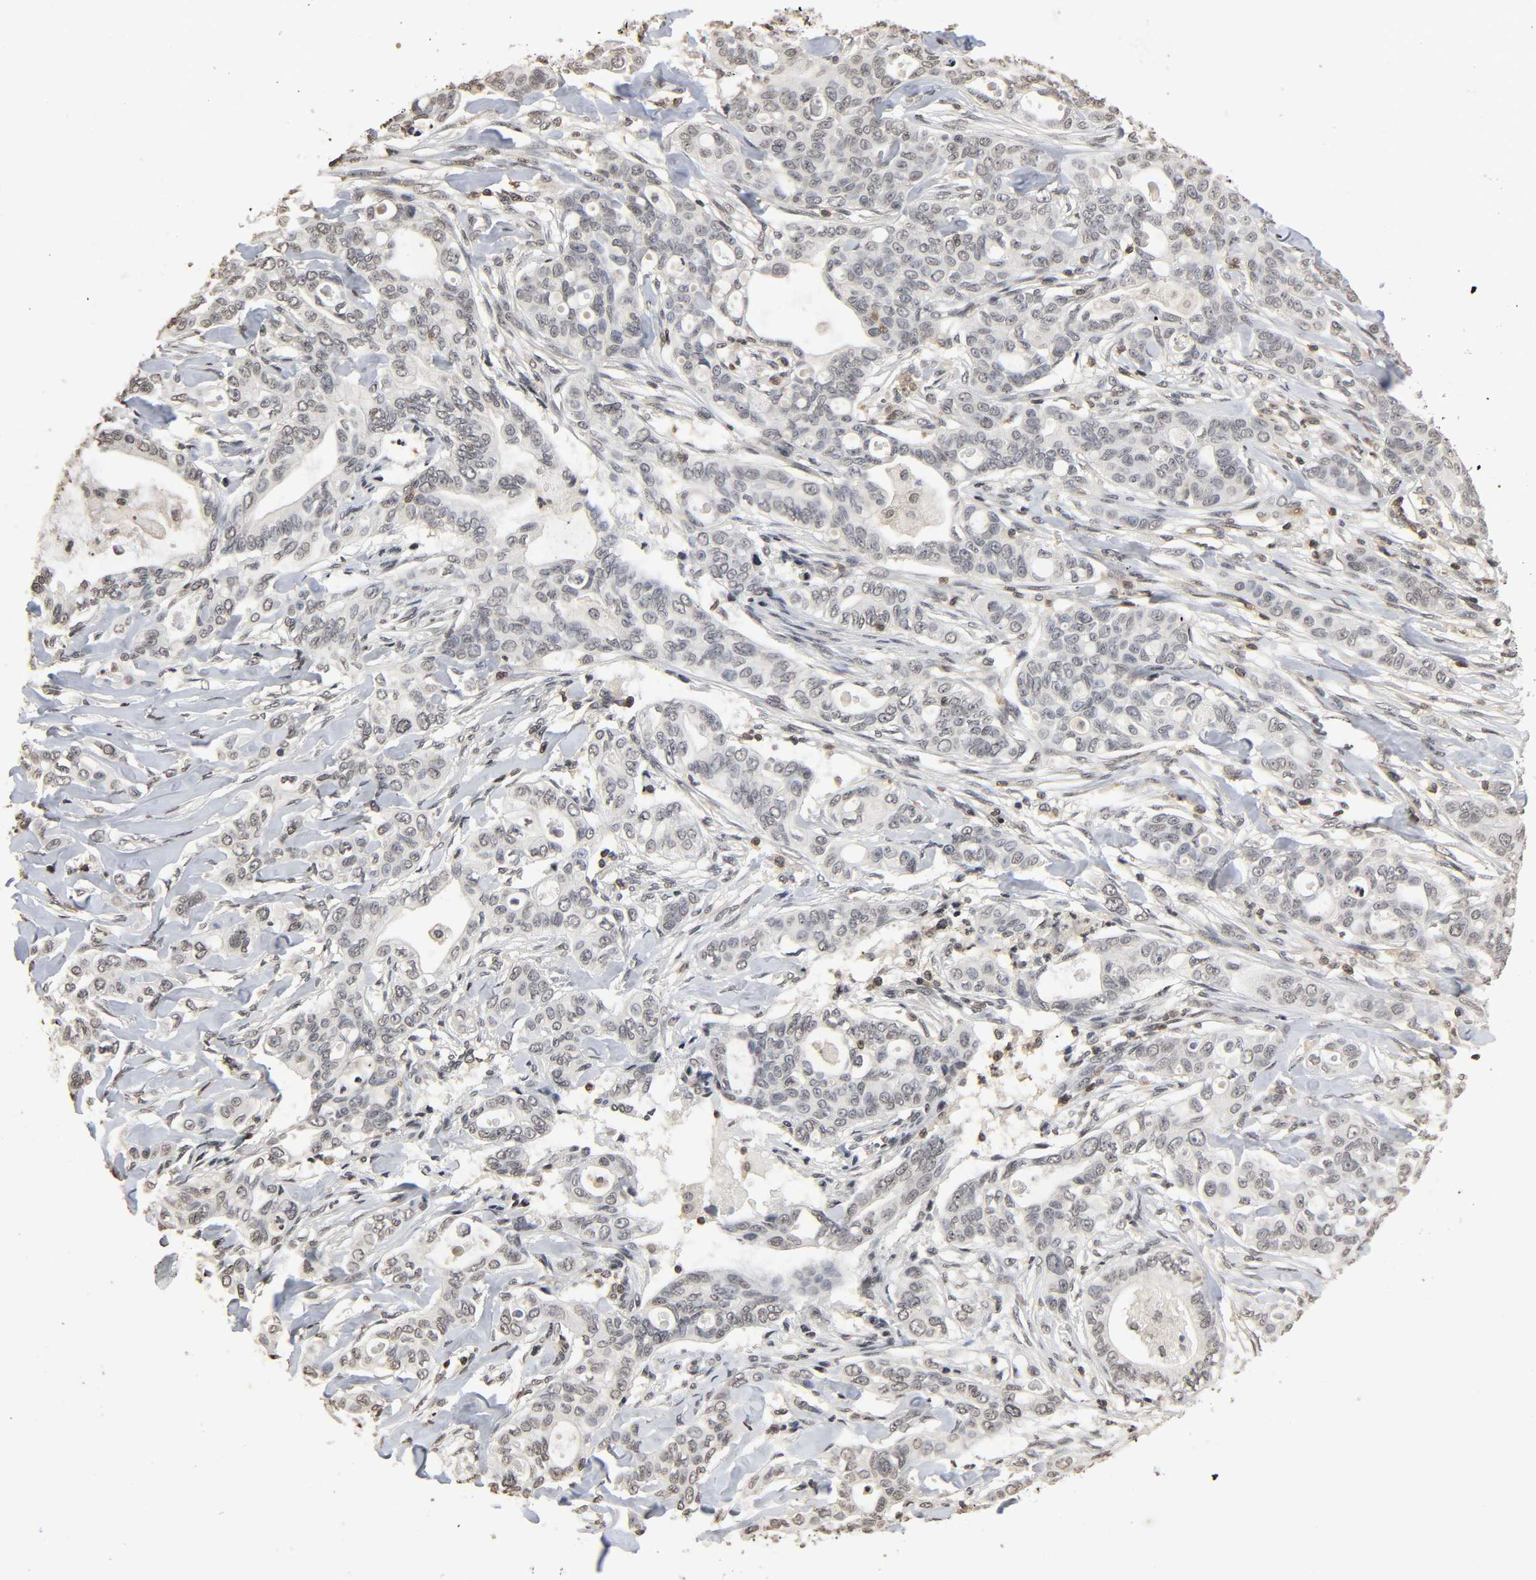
{"staining": {"intensity": "negative", "quantity": "none", "location": "none"}, "tissue": "liver cancer", "cell_type": "Tumor cells", "image_type": "cancer", "snomed": [{"axis": "morphology", "description": "Cholangiocarcinoma"}, {"axis": "topography", "description": "Liver"}], "caption": "An image of liver cholangiocarcinoma stained for a protein reveals no brown staining in tumor cells.", "gene": "STK4", "patient": {"sex": "female", "age": 67}}